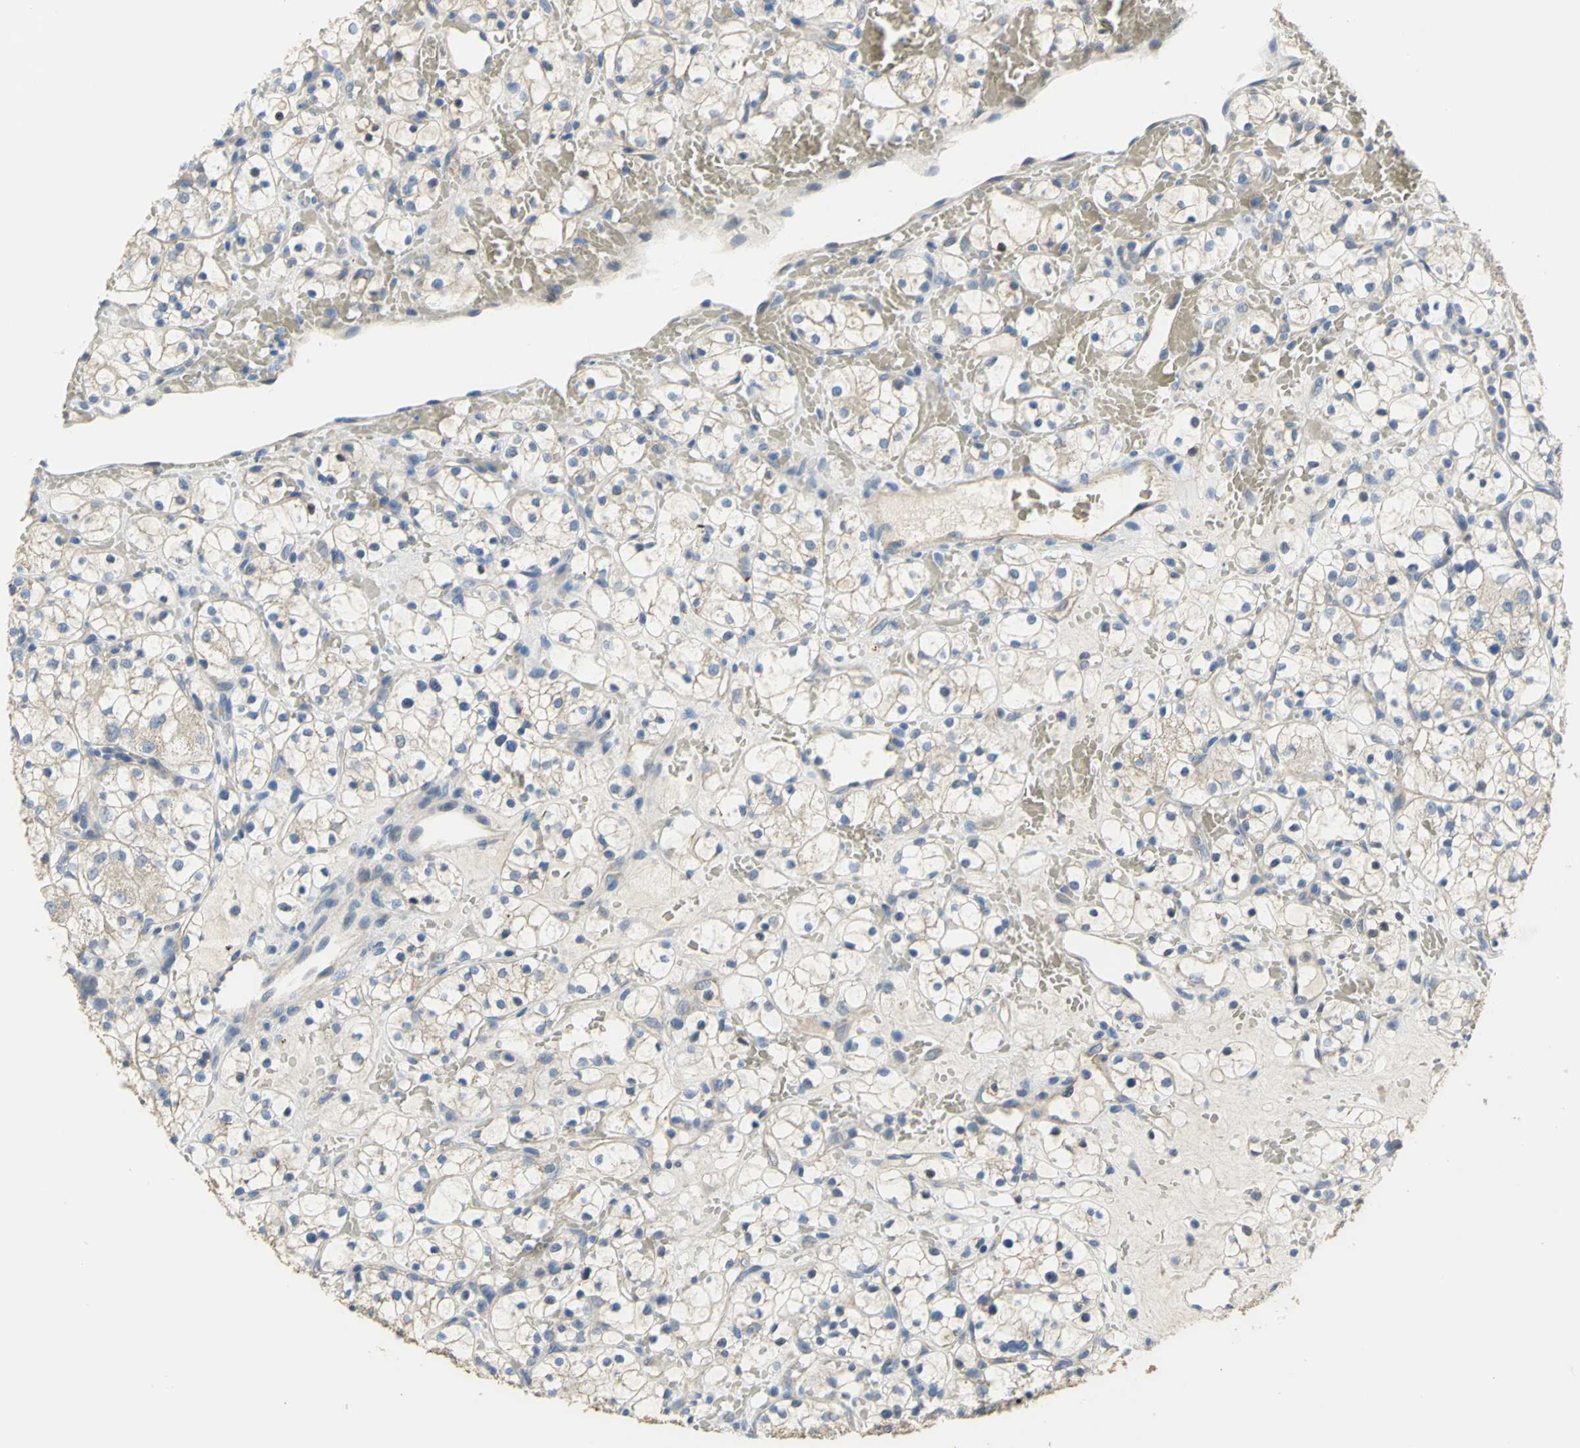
{"staining": {"intensity": "negative", "quantity": "none", "location": "none"}, "tissue": "renal cancer", "cell_type": "Tumor cells", "image_type": "cancer", "snomed": [{"axis": "morphology", "description": "Adenocarcinoma, NOS"}, {"axis": "topography", "description": "Kidney"}], "caption": "DAB immunohistochemical staining of human renal cancer shows no significant staining in tumor cells.", "gene": "HTR1F", "patient": {"sex": "female", "age": 60}}